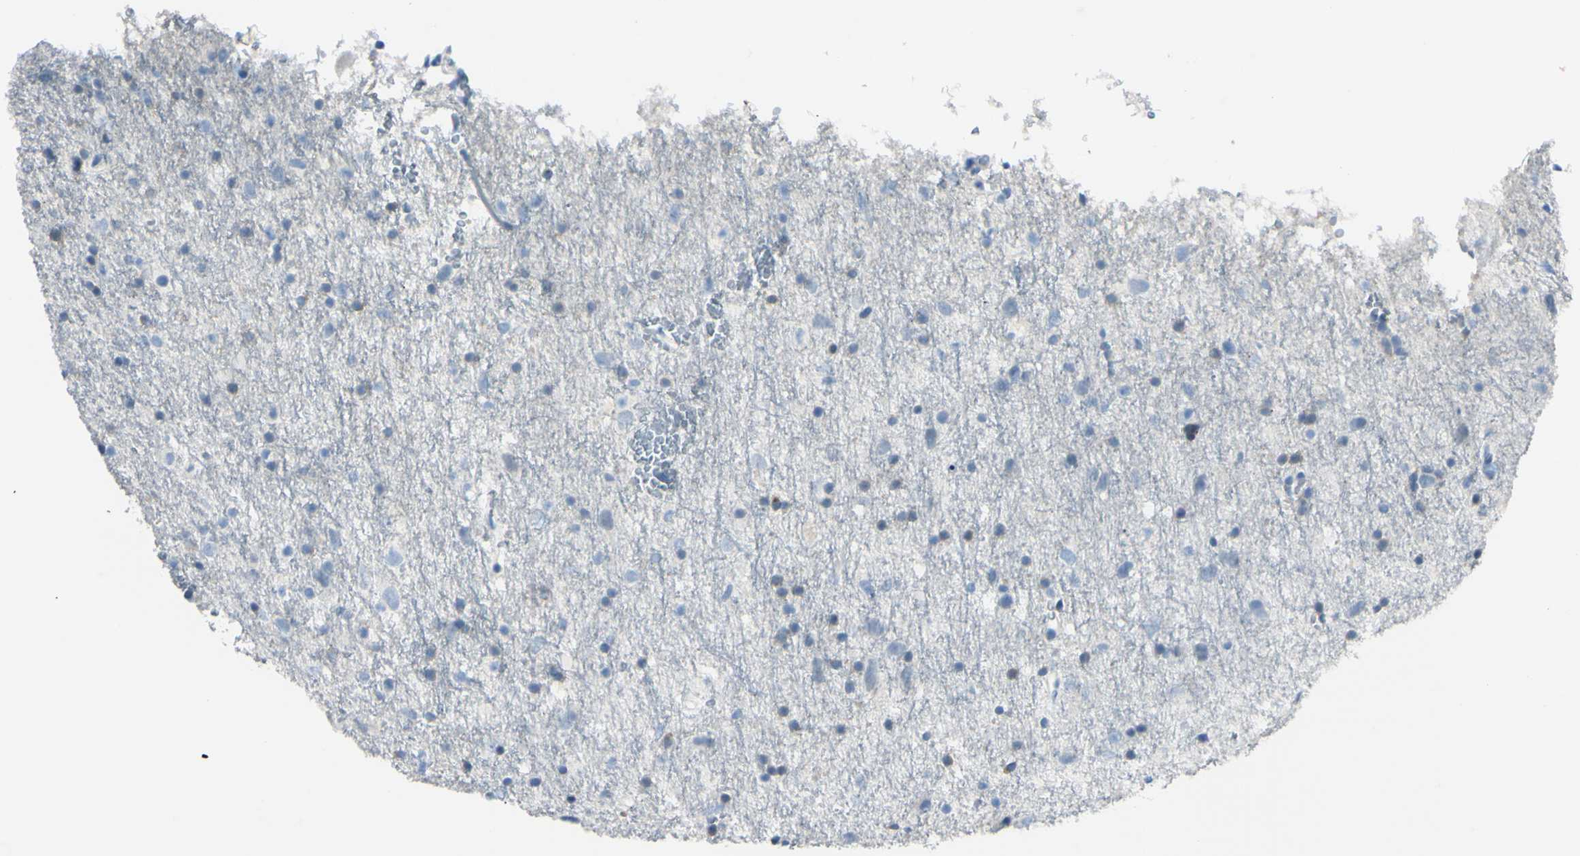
{"staining": {"intensity": "negative", "quantity": "none", "location": "none"}, "tissue": "glioma", "cell_type": "Tumor cells", "image_type": "cancer", "snomed": [{"axis": "morphology", "description": "Glioma, malignant, Low grade"}, {"axis": "topography", "description": "Brain"}], "caption": "Tumor cells are negative for brown protein staining in glioma.", "gene": "FOLH1", "patient": {"sex": "male", "age": 77}}